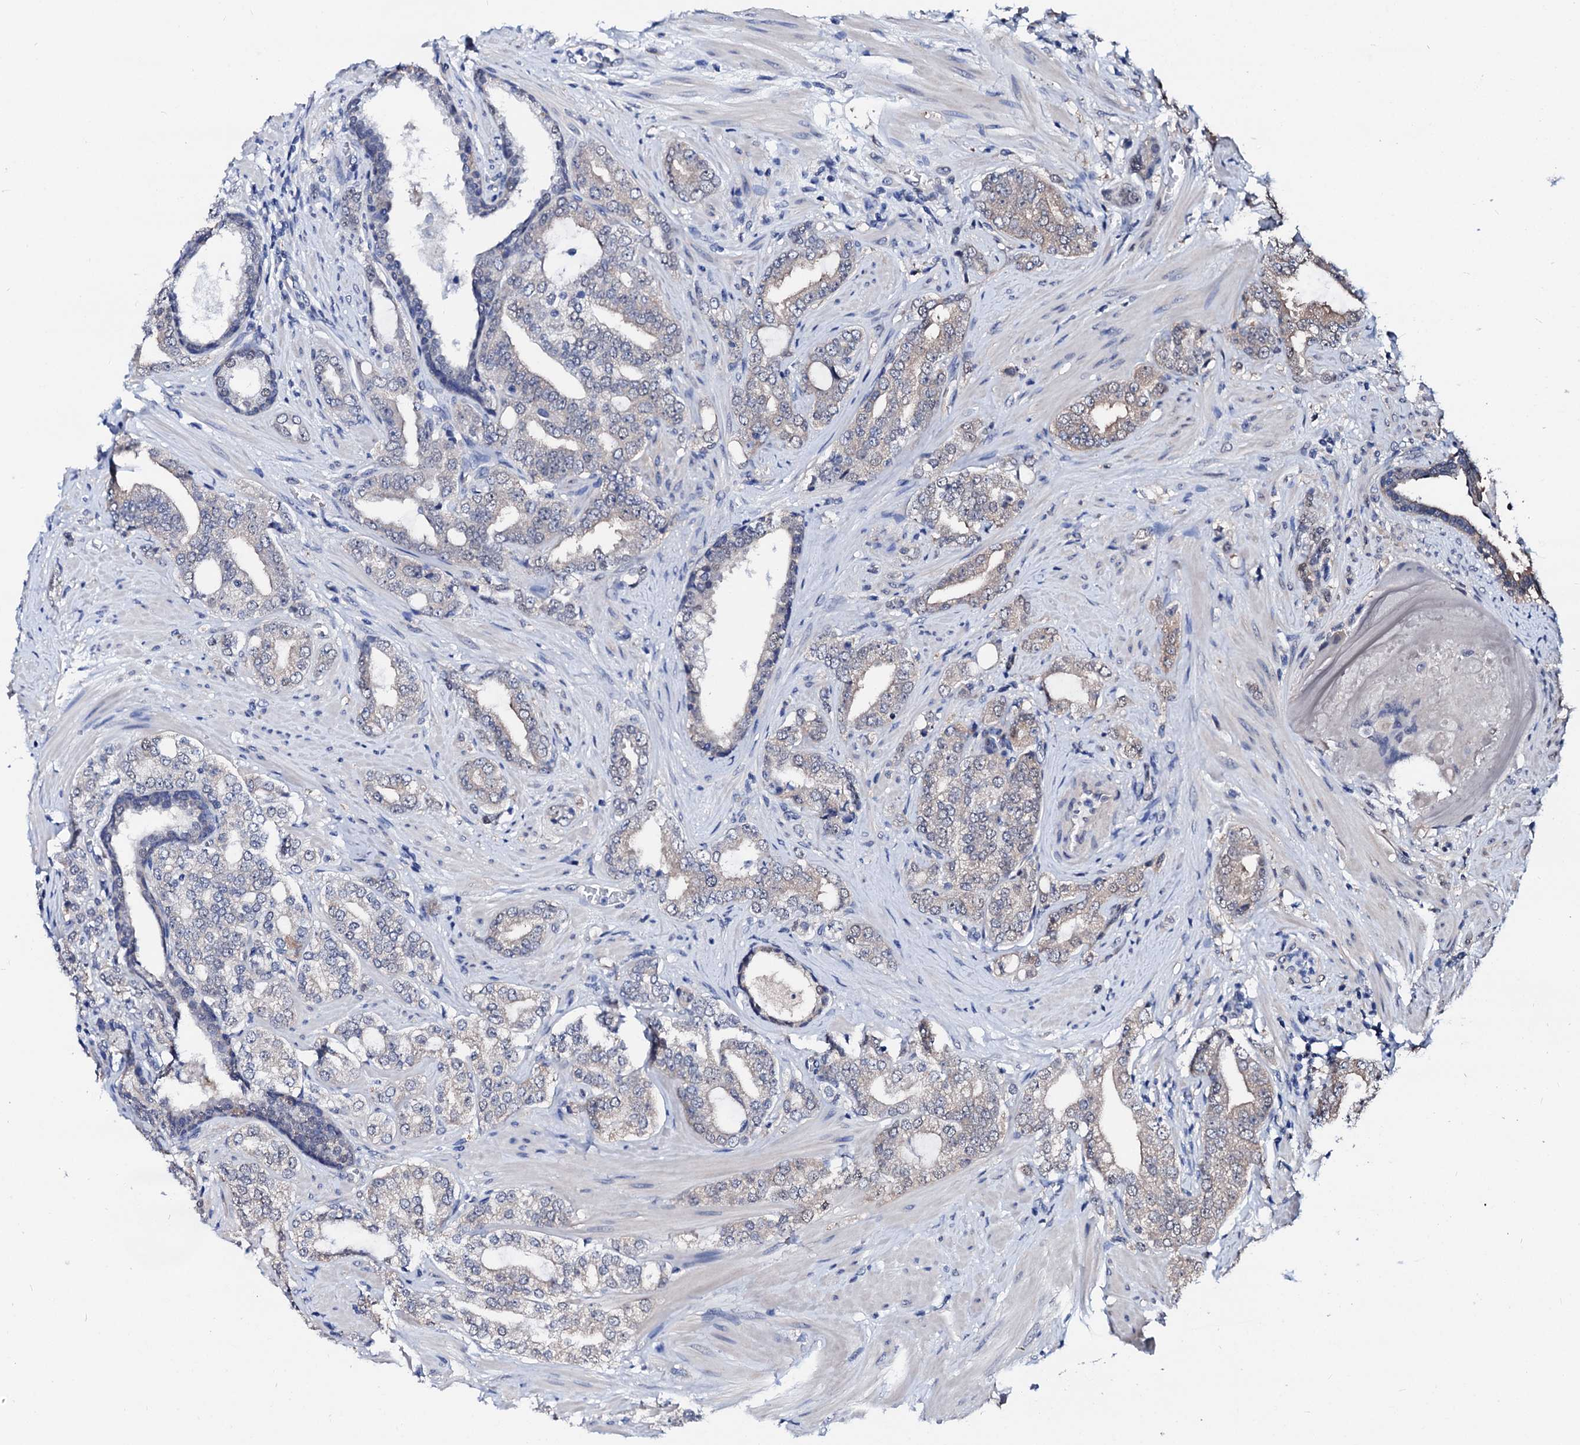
{"staining": {"intensity": "weak", "quantity": "<25%", "location": "cytoplasmic/membranous"}, "tissue": "prostate cancer", "cell_type": "Tumor cells", "image_type": "cancer", "snomed": [{"axis": "morphology", "description": "Adenocarcinoma, High grade"}, {"axis": "topography", "description": "Prostate"}], "caption": "Tumor cells are negative for protein expression in human prostate cancer.", "gene": "CSN2", "patient": {"sex": "male", "age": 64}}